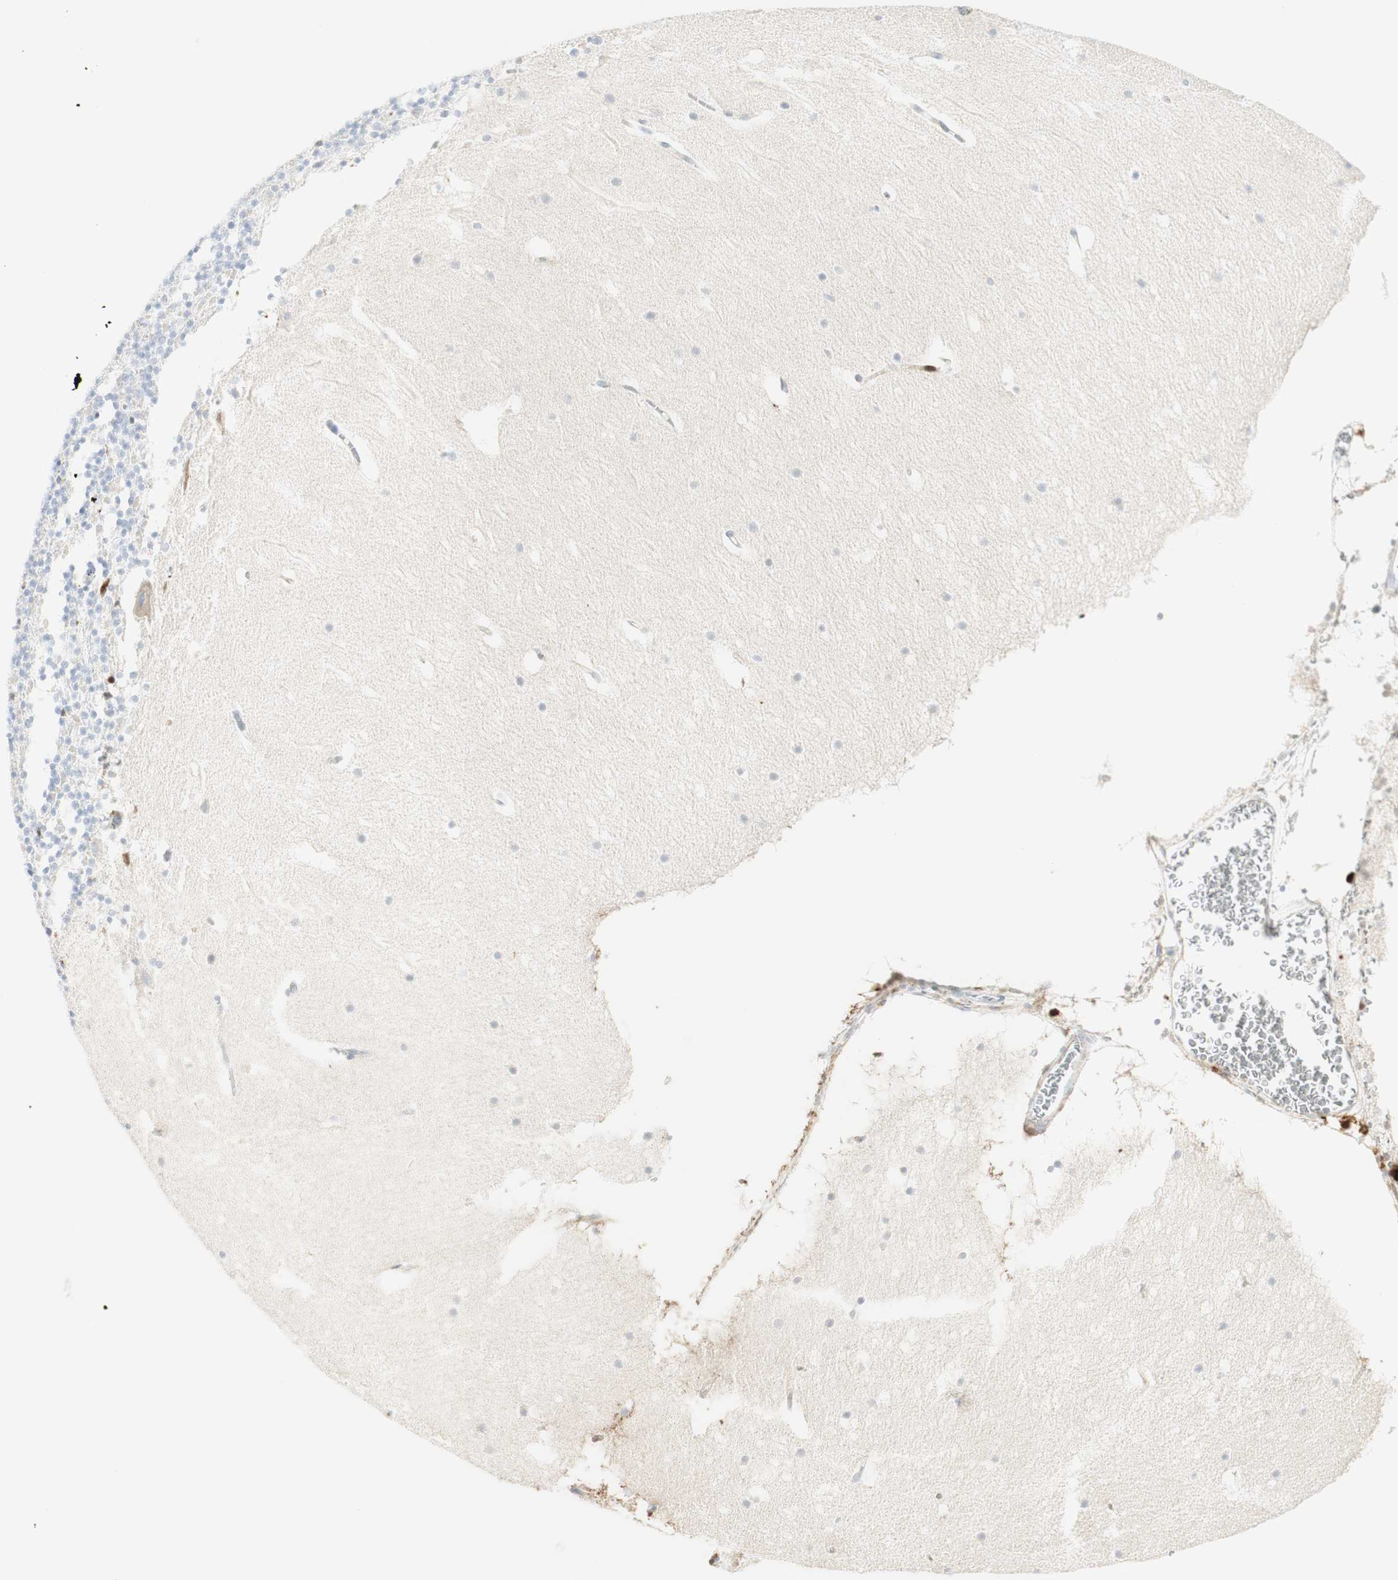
{"staining": {"intensity": "negative", "quantity": "none", "location": "none"}, "tissue": "cerebellum", "cell_type": "Cells in granular layer", "image_type": "normal", "snomed": [{"axis": "morphology", "description": "Normal tissue, NOS"}, {"axis": "topography", "description": "Cerebellum"}], "caption": "DAB immunohistochemical staining of unremarkable human cerebellum reveals no significant positivity in cells in granular layer.", "gene": "MDK", "patient": {"sex": "male", "age": 45}}